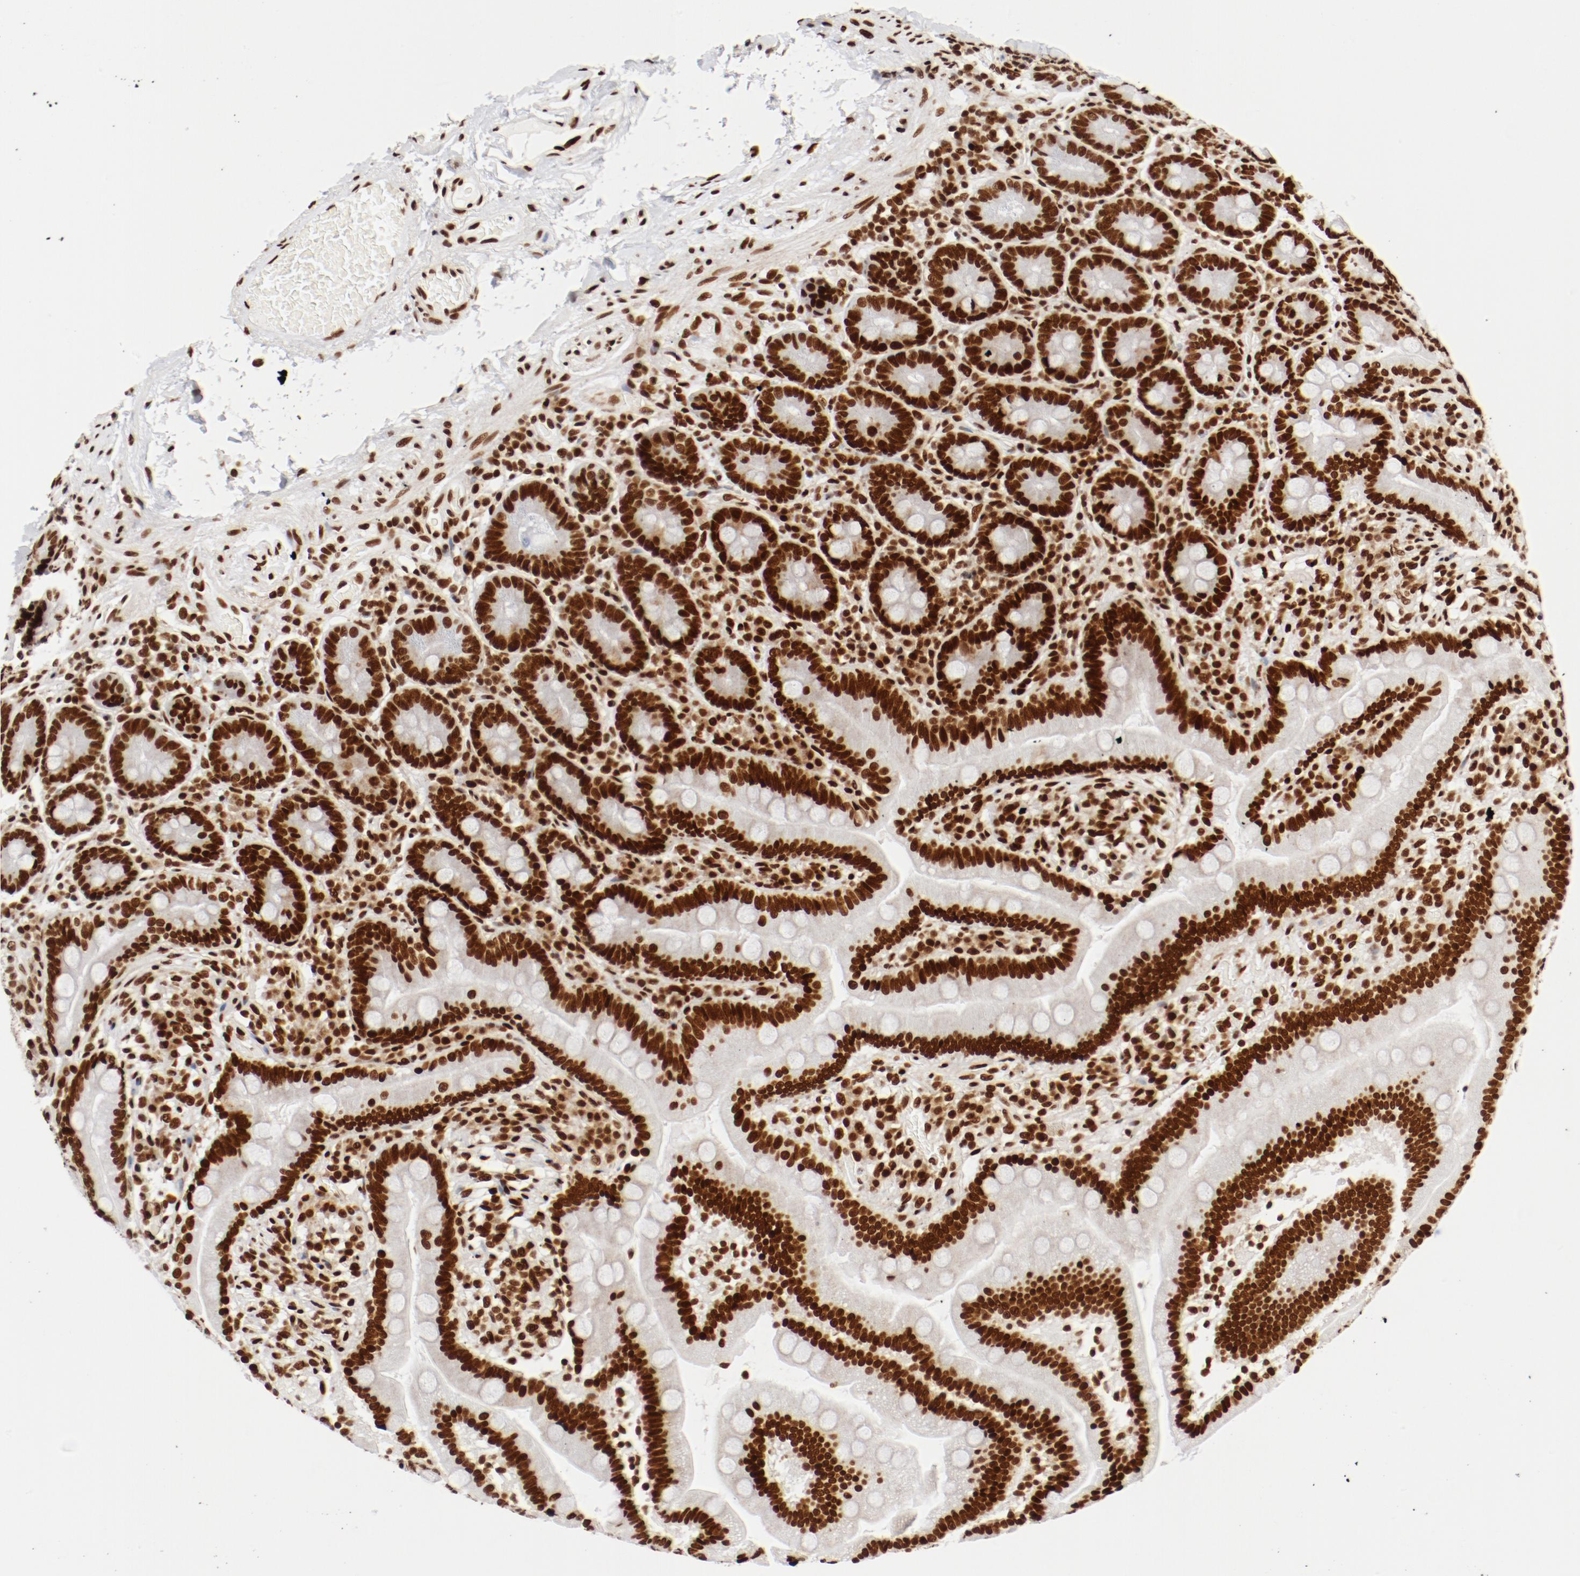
{"staining": {"intensity": "strong", "quantity": ">75%", "location": "nuclear"}, "tissue": "duodenum", "cell_type": "Glandular cells", "image_type": "normal", "snomed": [{"axis": "morphology", "description": "Normal tissue, NOS"}, {"axis": "topography", "description": "Duodenum"}], "caption": "High-magnification brightfield microscopy of benign duodenum stained with DAB (3,3'-diaminobenzidine) (brown) and counterstained with hematoxylin (blue). glandular cells exhibit strong nuclear expression is appreciated in about>75% of cells. The staining was performed using DAB, with brown indicating positive protein expression. Nuclei are stained blue with hematoxylin.", "gene": "CTBP1", "patient": {"sex": "male", "age": 66}}